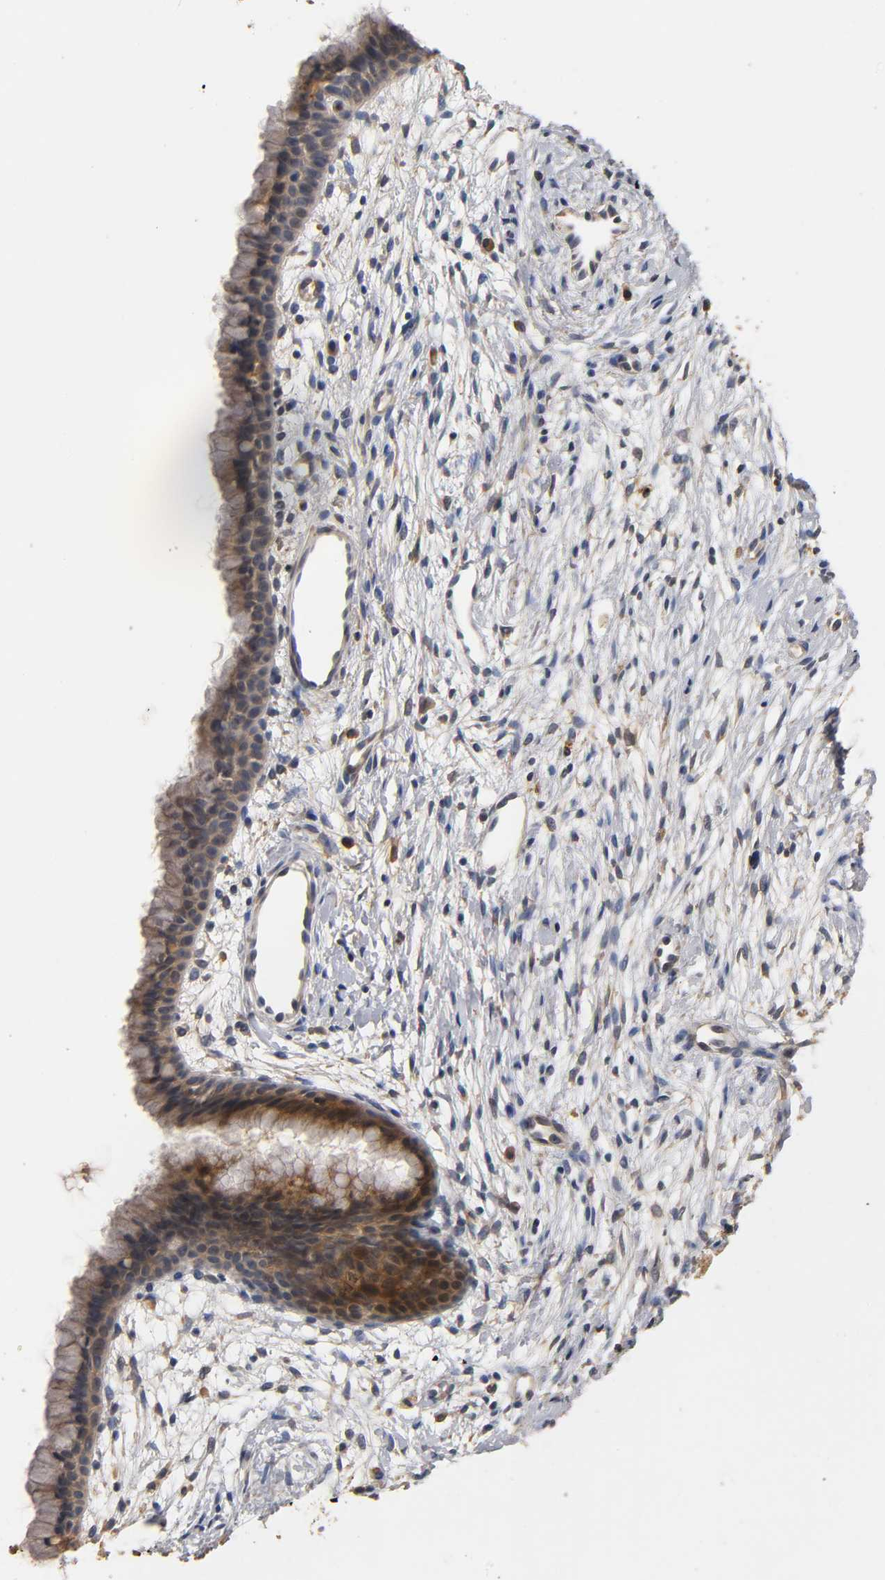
{"staining": {"intensity": "moderate", "quantity": ">75%", "location": "cytoplasmic/membranous"}, "tissue": "cervix", "cell_type": "Glandular cells", "image_type": "normal", "snomed": [{"axis": "morphology", "description": "Normal tissue, NOS"}, {"axis": "topography", "description": "Cervix"}], "caption": "Immunohistochemistry (IHC) of unremarkable cervix demonstrates medium levels of moderate cytoplasmic/membranous staining in approximately >75% of glandular cells.", "gene": "SCAP", "patient": {"sex": "female", "age": 39}}